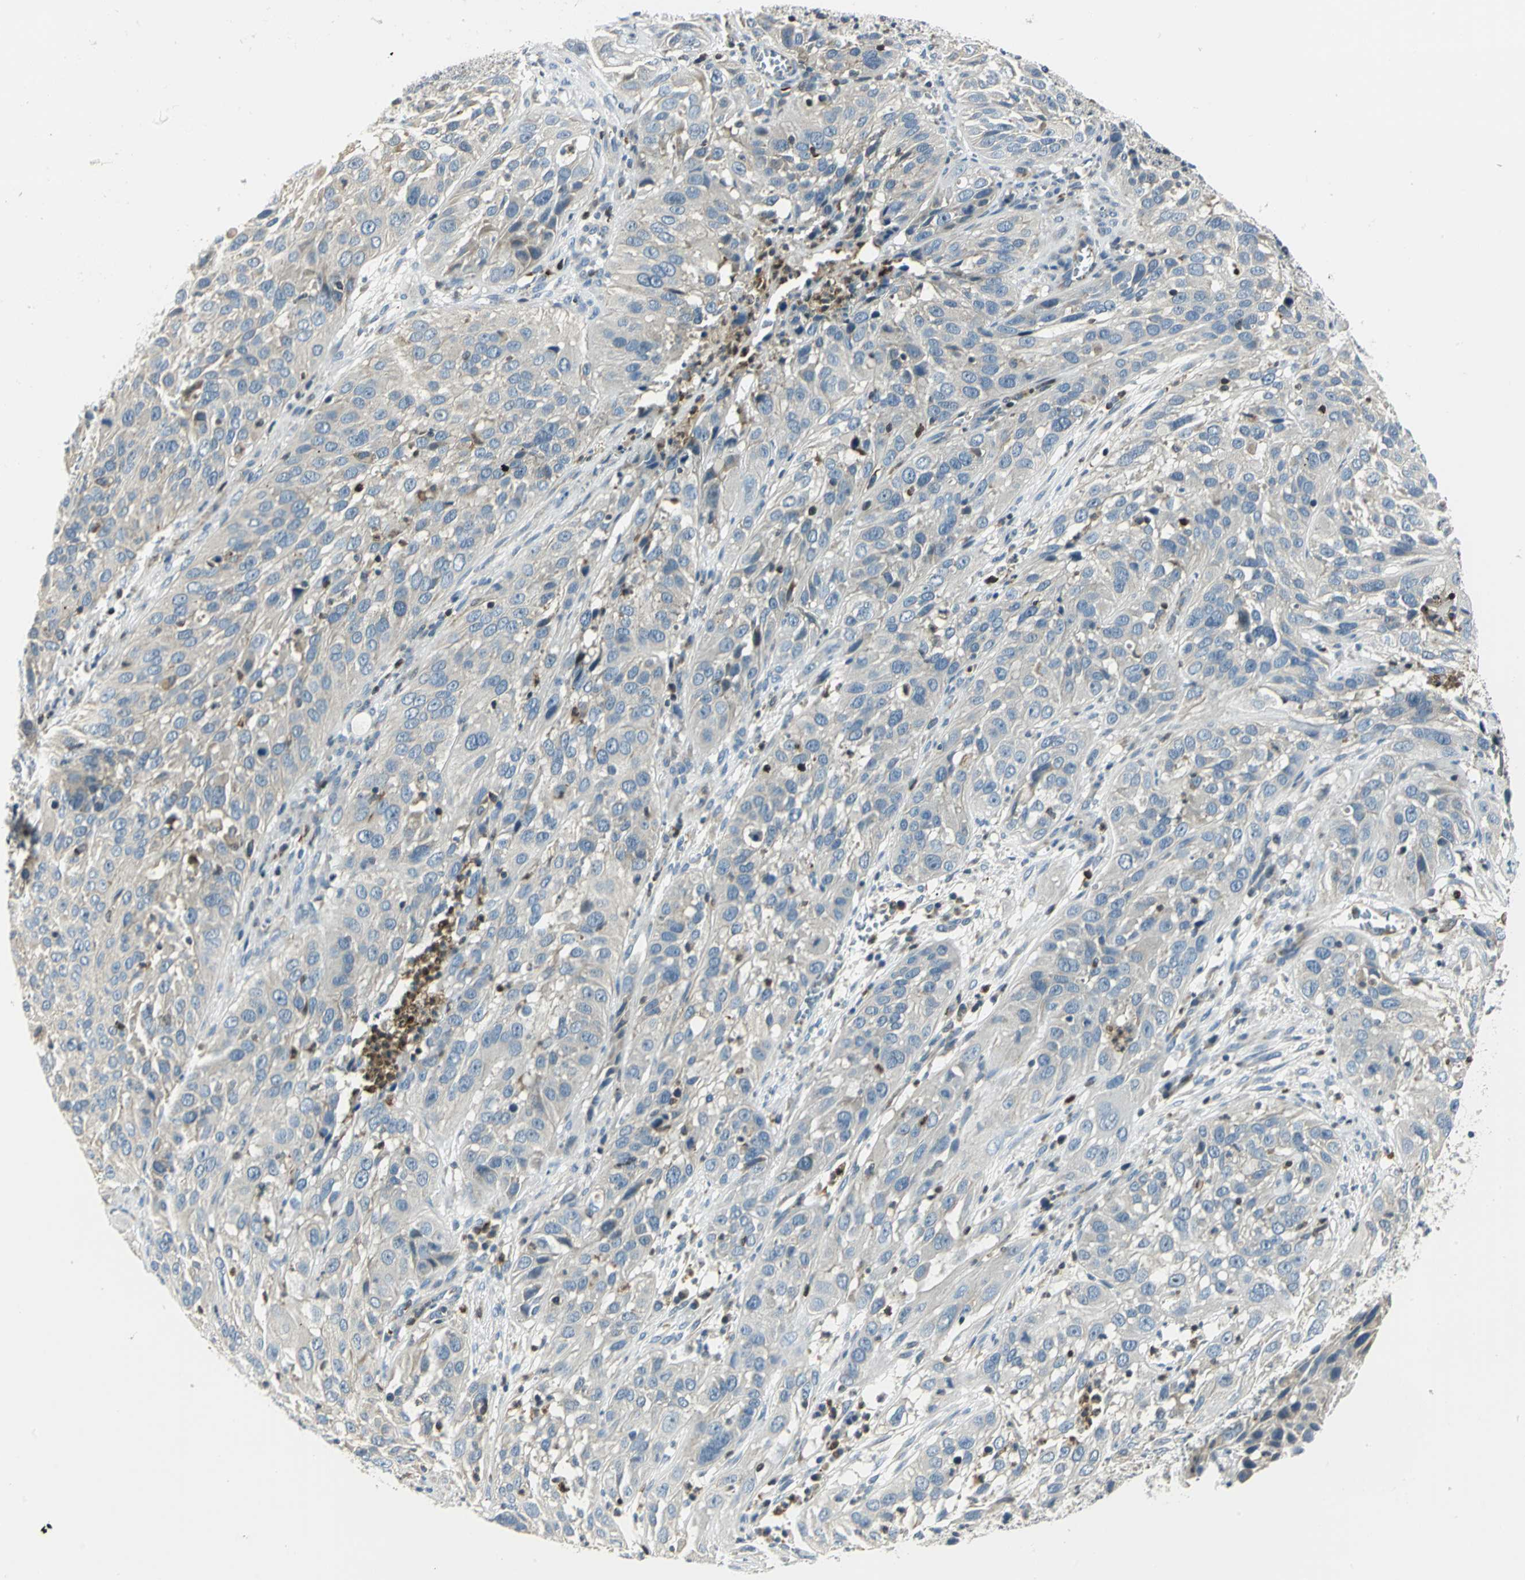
{"staining": {"intensity": "negative", "quantity": "none", "location": "none"}, "tissue": "cervical cancer", "cell_type": "Tumor cells", "image_type": "cancer", "snomed": [{"axis": "morphology", "description": "Squamous cell carcinoma, NOS"}, {"axis": "topography", "description": "Cervix"}], "caption": "Squamous cell carcinoma (cervical) was stained to show a protein in brown. There is no significant expression in tumor cells.", "gene": "USP40", "patient": {"sex": "female", "age": 32}}